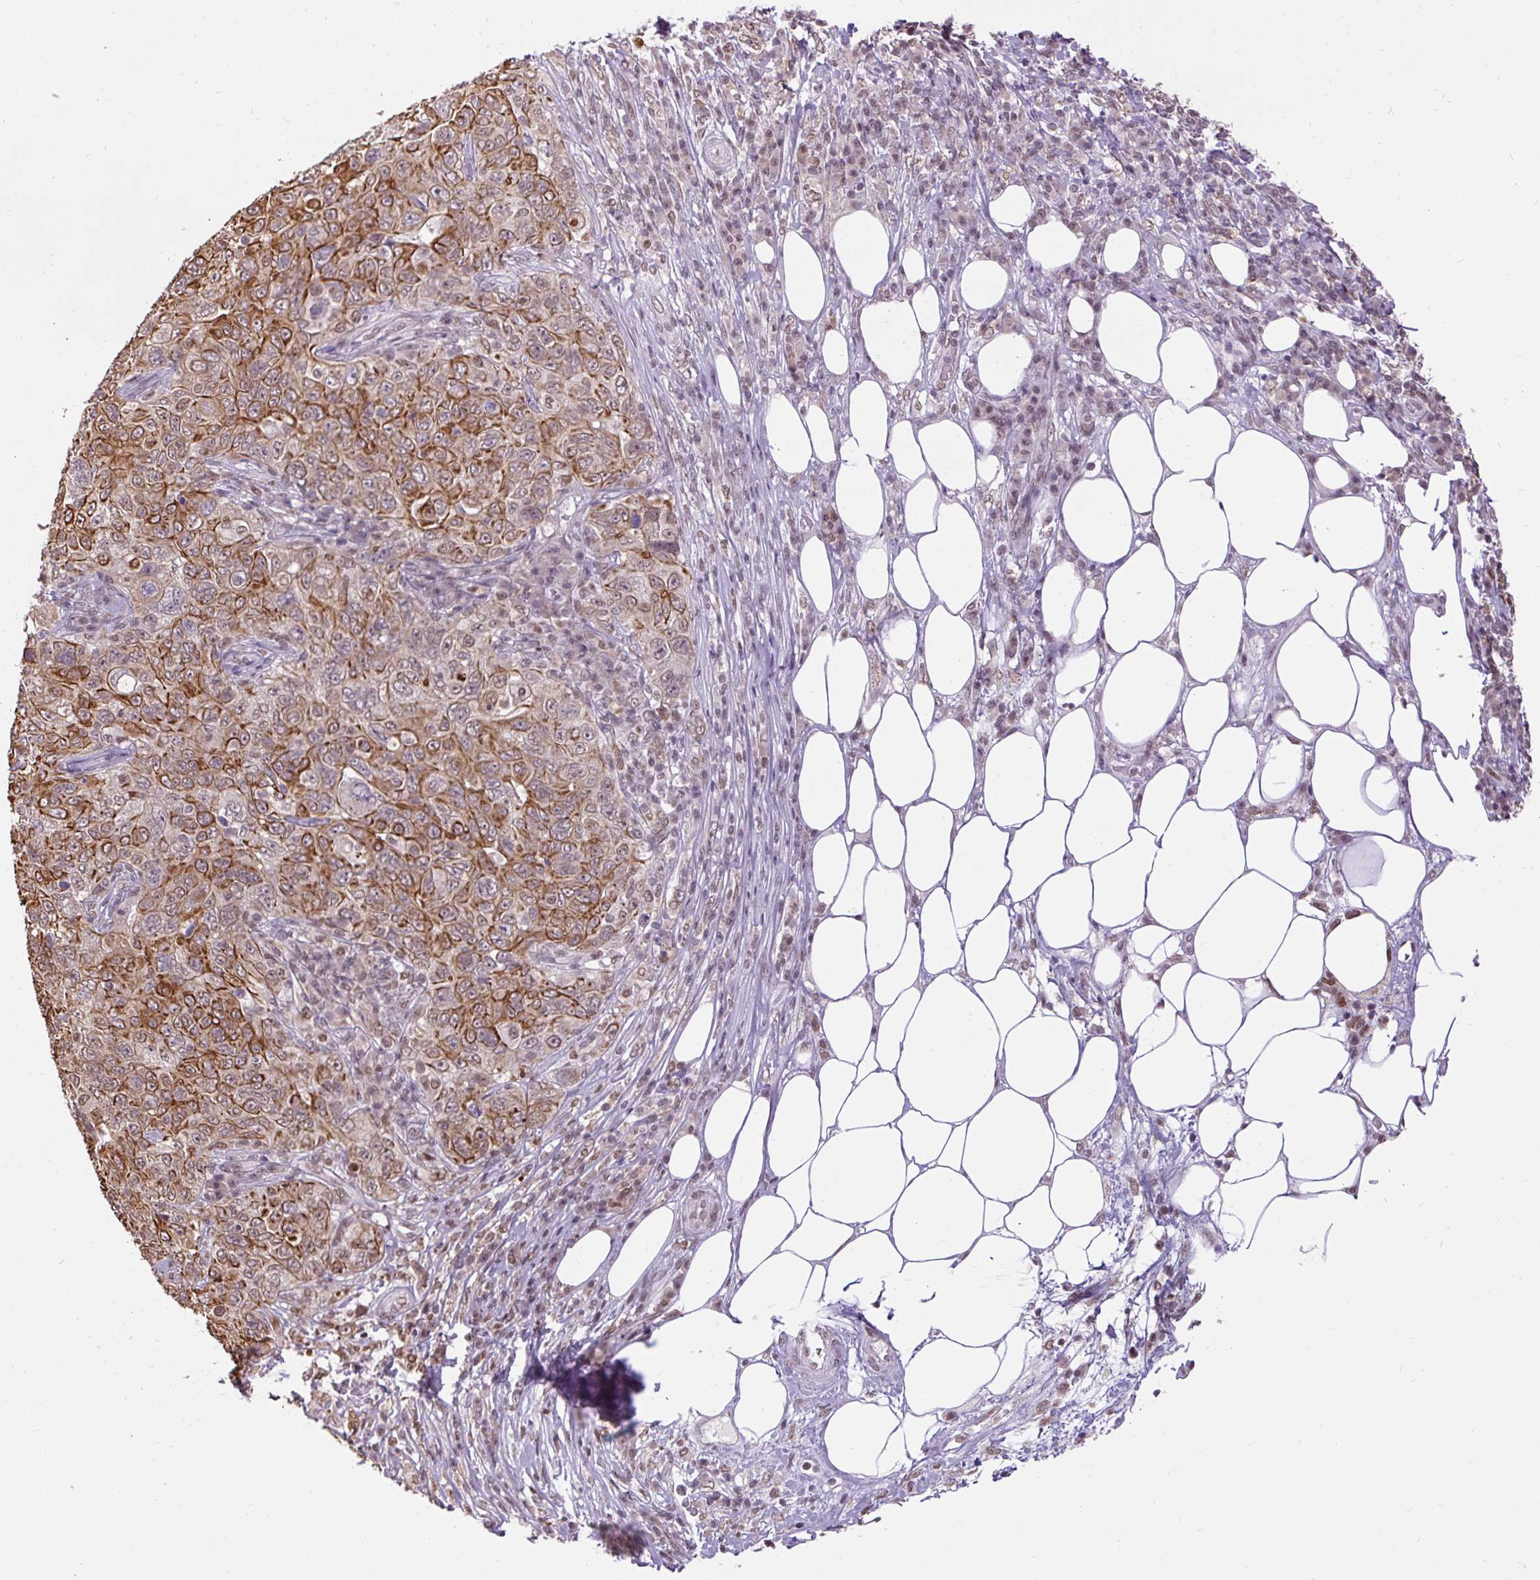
{"staining": {"intensity": "strong", "quantity": ">75%", "location": "cytoplasmic/membranous"}, "tissue": "pancreatic cancer", "cell_type": "Tumor cells", "image_type": "cancer", "snomed": [{"axis": "morphology", "description": "Adenocarcinoma, NOS"}, {"axis": "topography", "description": "Pancreas"}], "caption": "IHC of human pancreatic cancer (adenocarcinoma) exhibits high levels of strong cytoplasmic/membranous staining in approximately >75% of tumor cells. Using DAB (3,3'-diaminobenzidine) (brown) and hematoxylin (blue) stains, captured at high magnification using brightfield microscopy.", "gene": "ZNF672", "patient": {"sex": "male", "age": 68}}